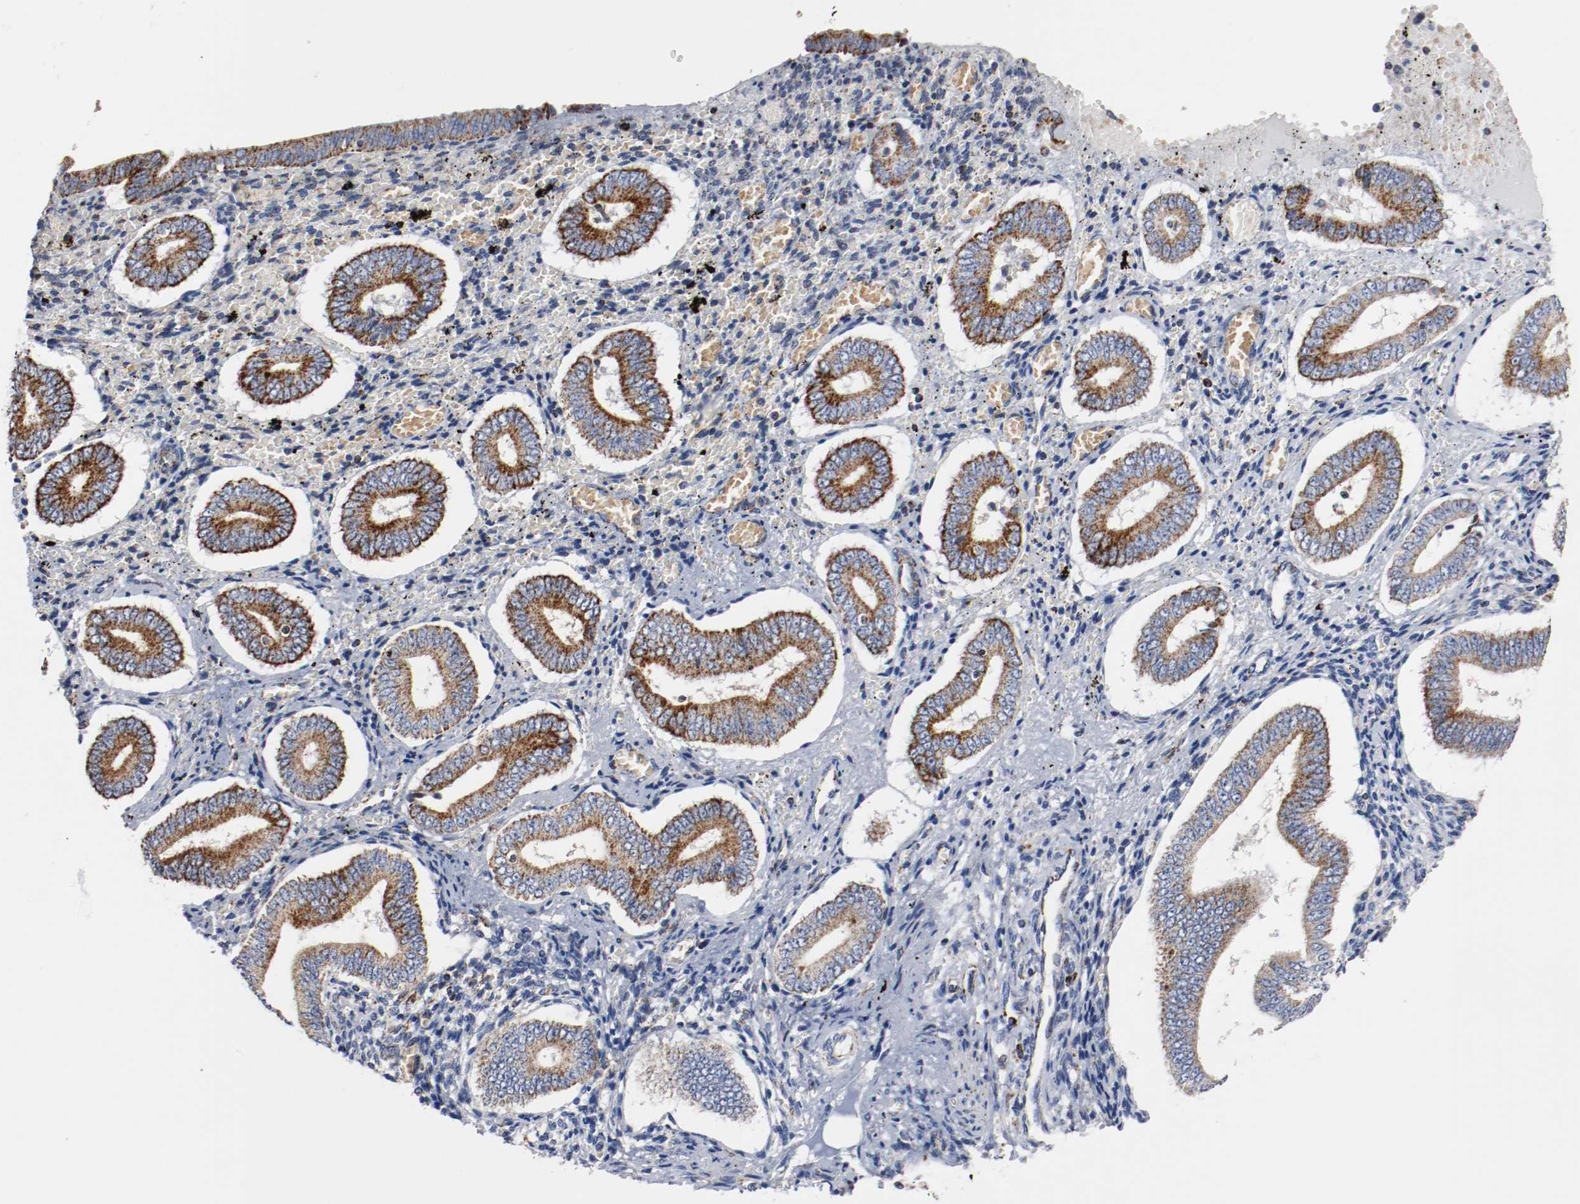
{"staining": {"intensity": "negative", "quantity": "none", "location": "none"}, "tissue": "endometrium", "cell_type": "Cells in endometrial stroma", "image_type": "normal", "snomed": [{"axis": "morphology", "description": "Normal tissue, NOS"}, {"axis": "topography", "description": "Endometrium"}], "caption": "A high-resolution image shows IHC staining of unremarkable endometrium, which exhibits no significant expression in cells in endometrial stroma.", "gene": "TUBD1", "patient": {"sex": "female", "age": 42}}